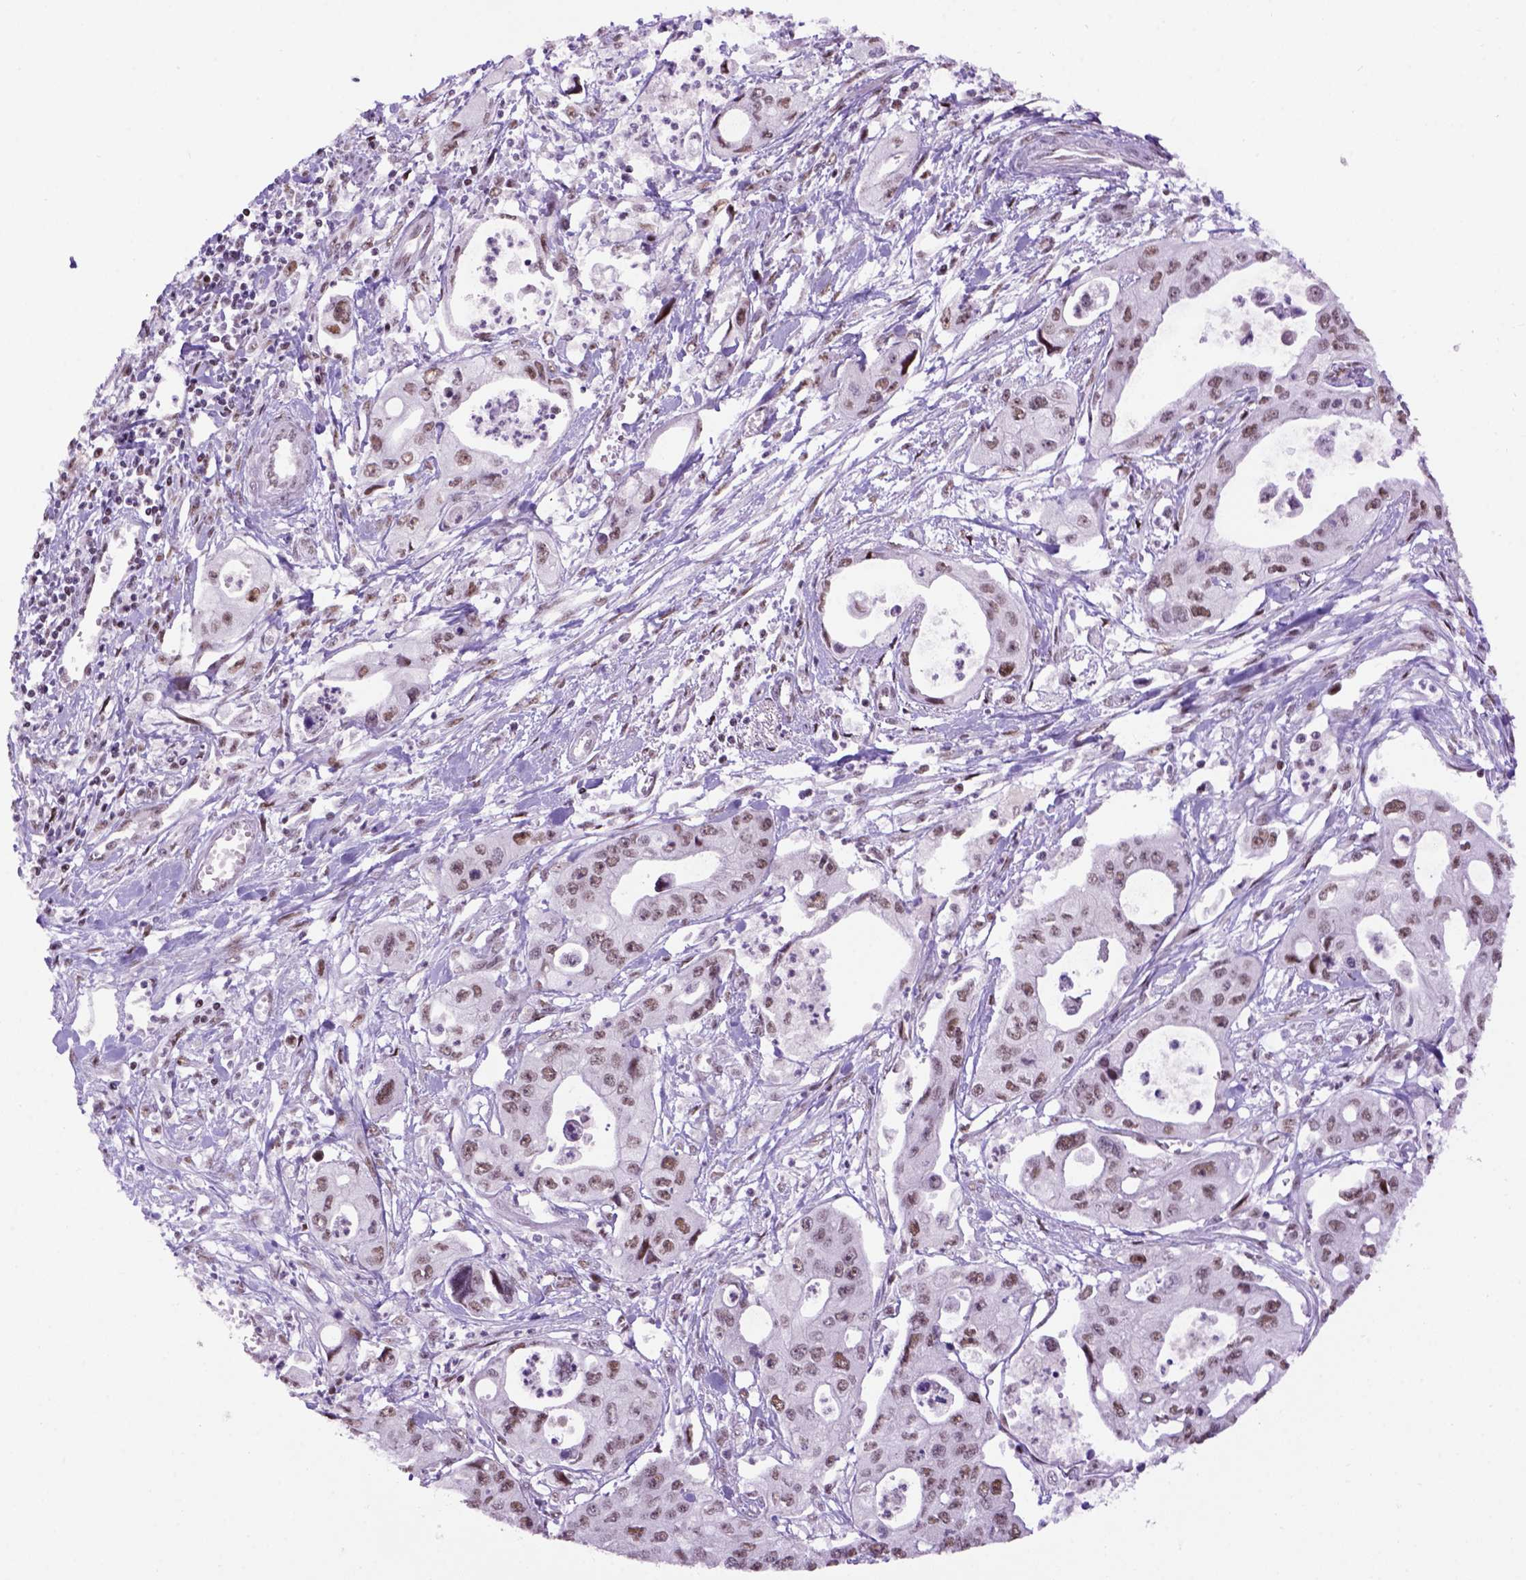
{"staining": {"intensity": "moderate", "quantity": "25%-75%", "location": "nuclear"}, "tissue": "pancreatic cancer", "cell_type": "Tumor cells", "image_type": "cancer", "snomed": [{"axis": "morphology", "description": "Adenocarcinoma, NOS"}, {"axis": "topography", "description": "Pancreas"}], "caption": "Protein staining of pancreatic adenocarcinoma tissue exhibits moderate nuclear expression in about 25%-75% of tumor cells.", "gene": "TBPL1", "patient": {"sex": "male", "age": 70}}